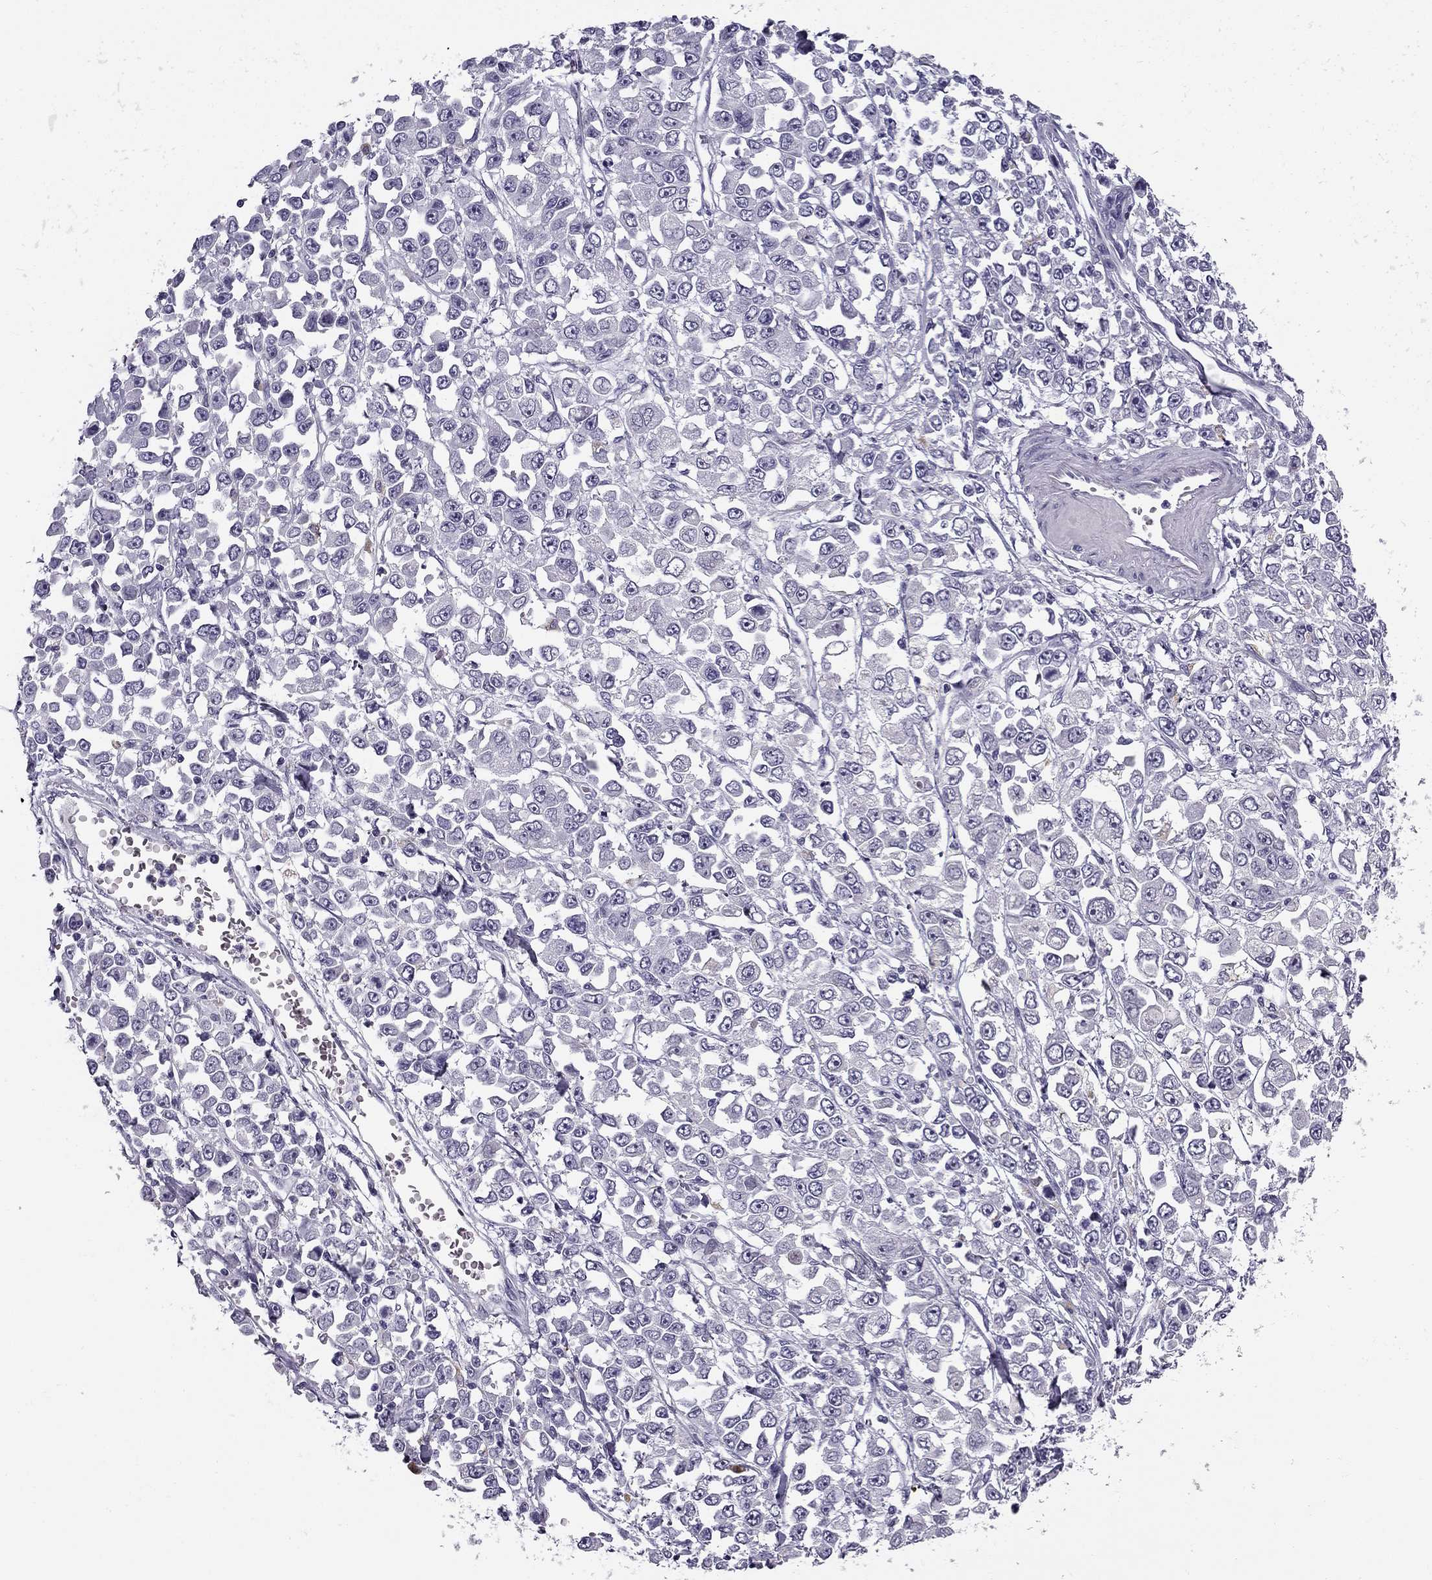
{"staining": {"intensity": "negative", "quantity": "none", "location": "none"}, "tissue": "stomach cancer", "cell_type": "Tumor cells", "image_type": "cancer", "snomed": [{"axis": "morphology", "description": "Adenocarcinoma, NOS"}, {"axis": "topography", "description": "Stomach, upper"}], "caption": "Stomach adenocarcinoma was stained to show a protein in brown. There is no significant staining in tumor cells. (Stains: DAB immunohistochemistry with hematoxylin counter stain, Microscopy: brightfield microscopy at high magnification).", "gene": "MC5R", "patient": {"sex": "male", "age": 70}}